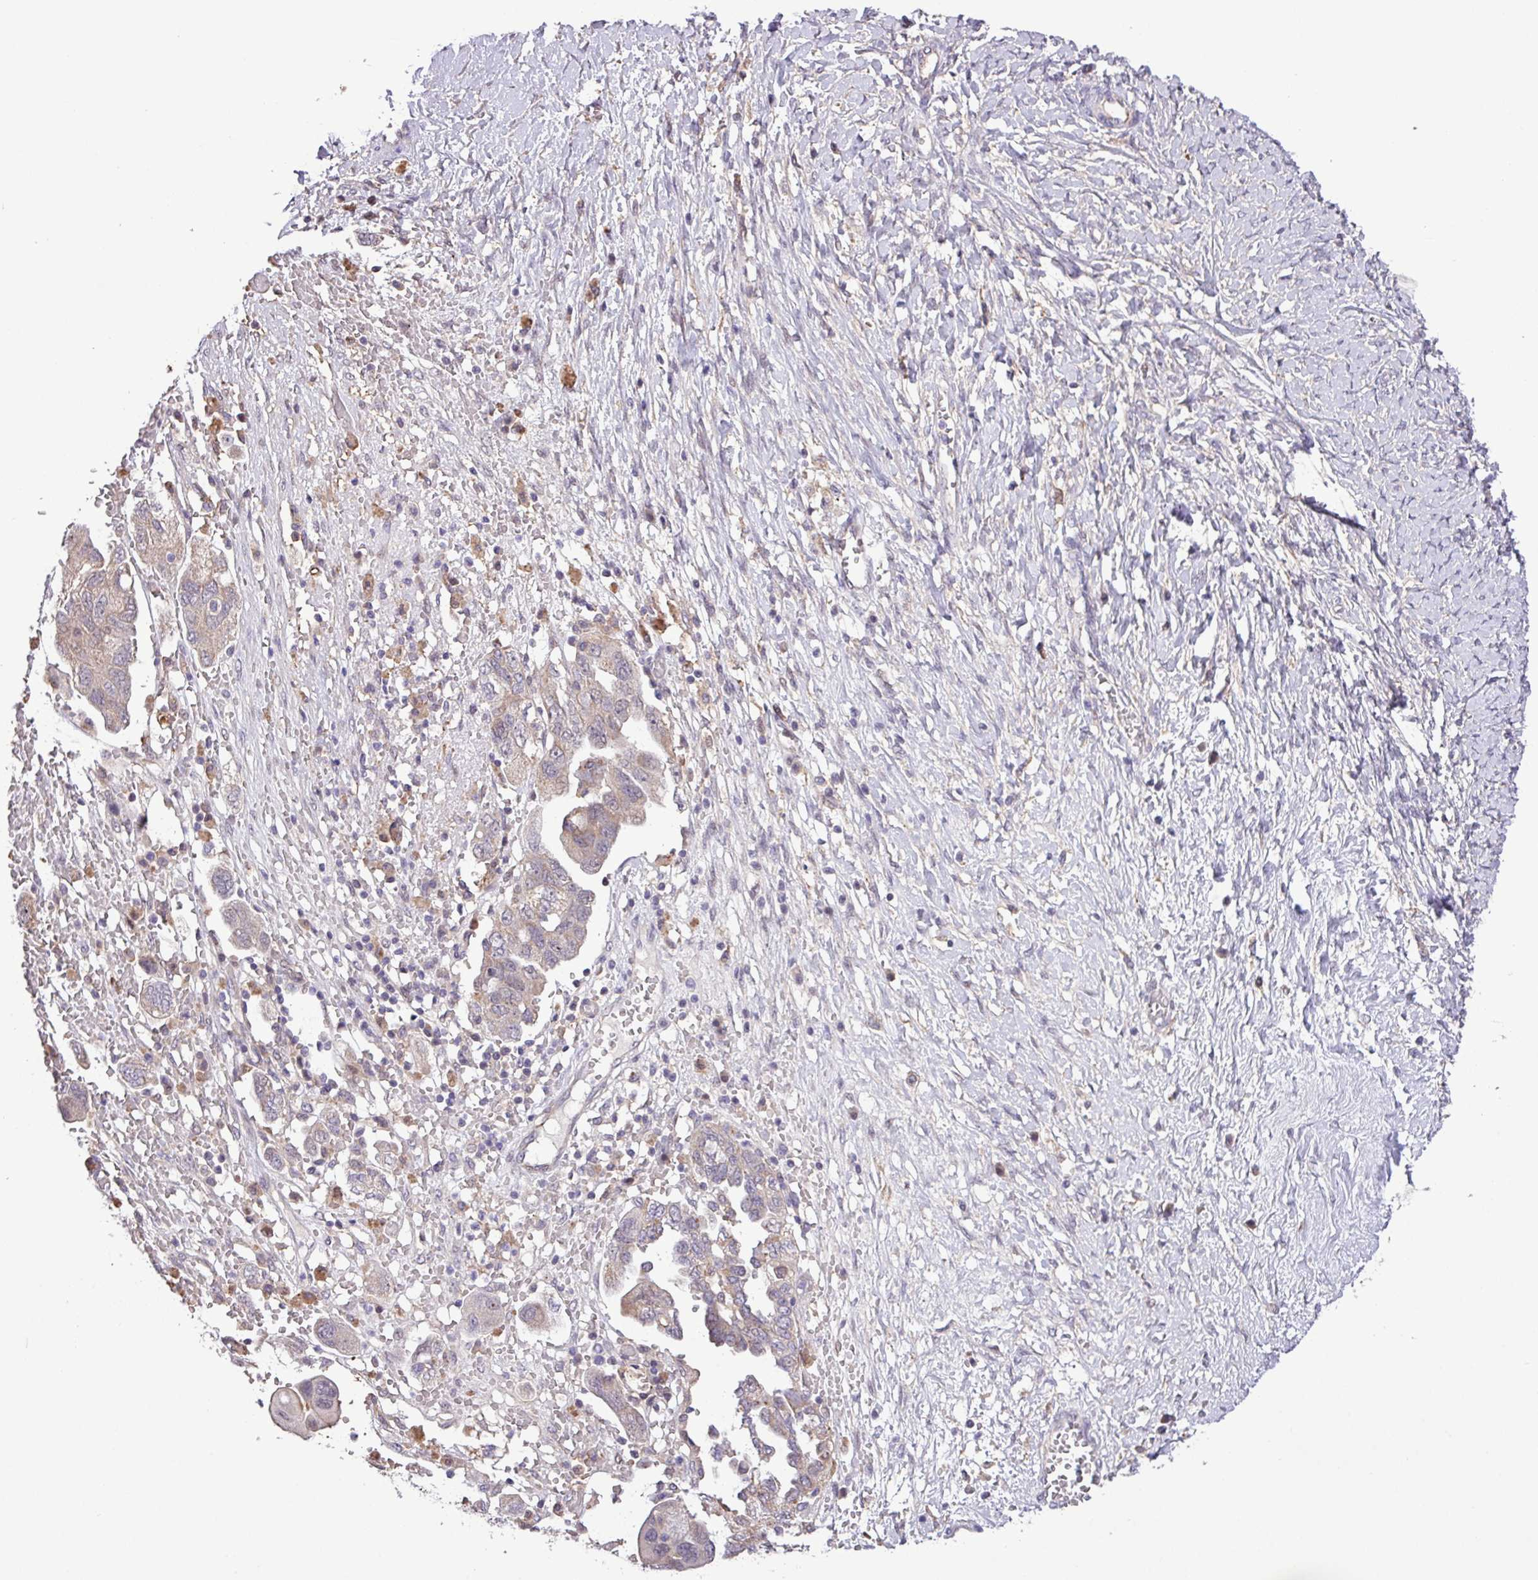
{"staining": {"intensity": "negative", "quantity": "none", "location": "none"}, "tissue": "ovarian cancer", "cell_type": "Tumor cells", "image_type": "cancer", "snomed": [{"axis": "morphology", "description": "Carcinoma, NOS"}, {"axis": "morphology", "description": "Cystadenocarcinoma, serous, NOS"}, {"axis": "topography", "description": "Ovary"}], "caption": "Tumor cells show no significant protein positivity in serous cystadenocarcinoma (ovarian).", "gene": "RPP25L", "patient": {"sex": "female", "age": 69}}